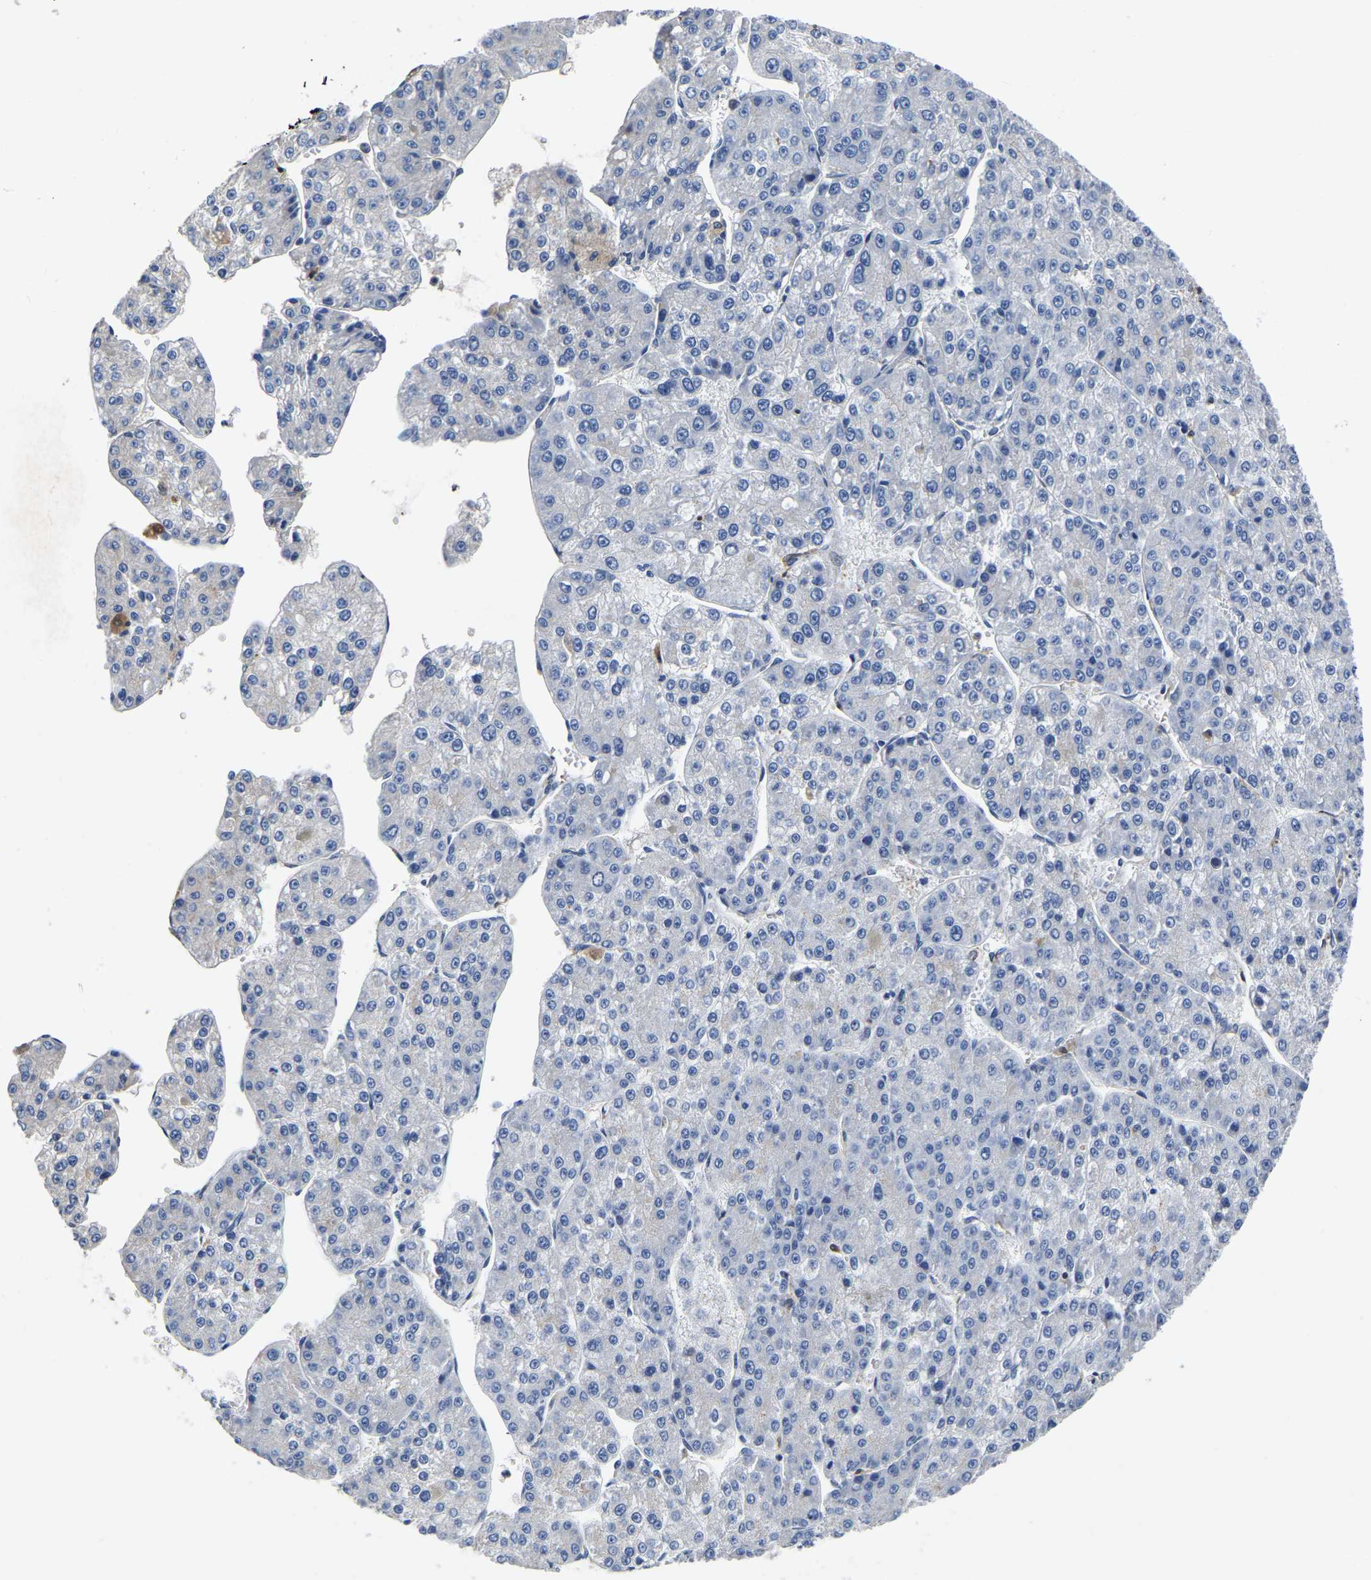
{"staining": {"intensity": "negative", "quantity": "none", "location": "none"}, "tissue": "liver cancer", "cell_type": "Tumor cells", "image_type": "cancer", "snomed": [{"axis": "morphology", "description": "Carcinoma, Hepatocellular, NOS"}, {"axis": "topography", "description": "Liver"}], "caption": "An immunohistochemistry (IHC) micrograph of hepatocellular carcinoma (liver) is shown. There is no staining in tumor cells of hepatocellular carcinoma (liver).", "gene": "ATG2B", "patient": {"sex": "female", "age": 73}}